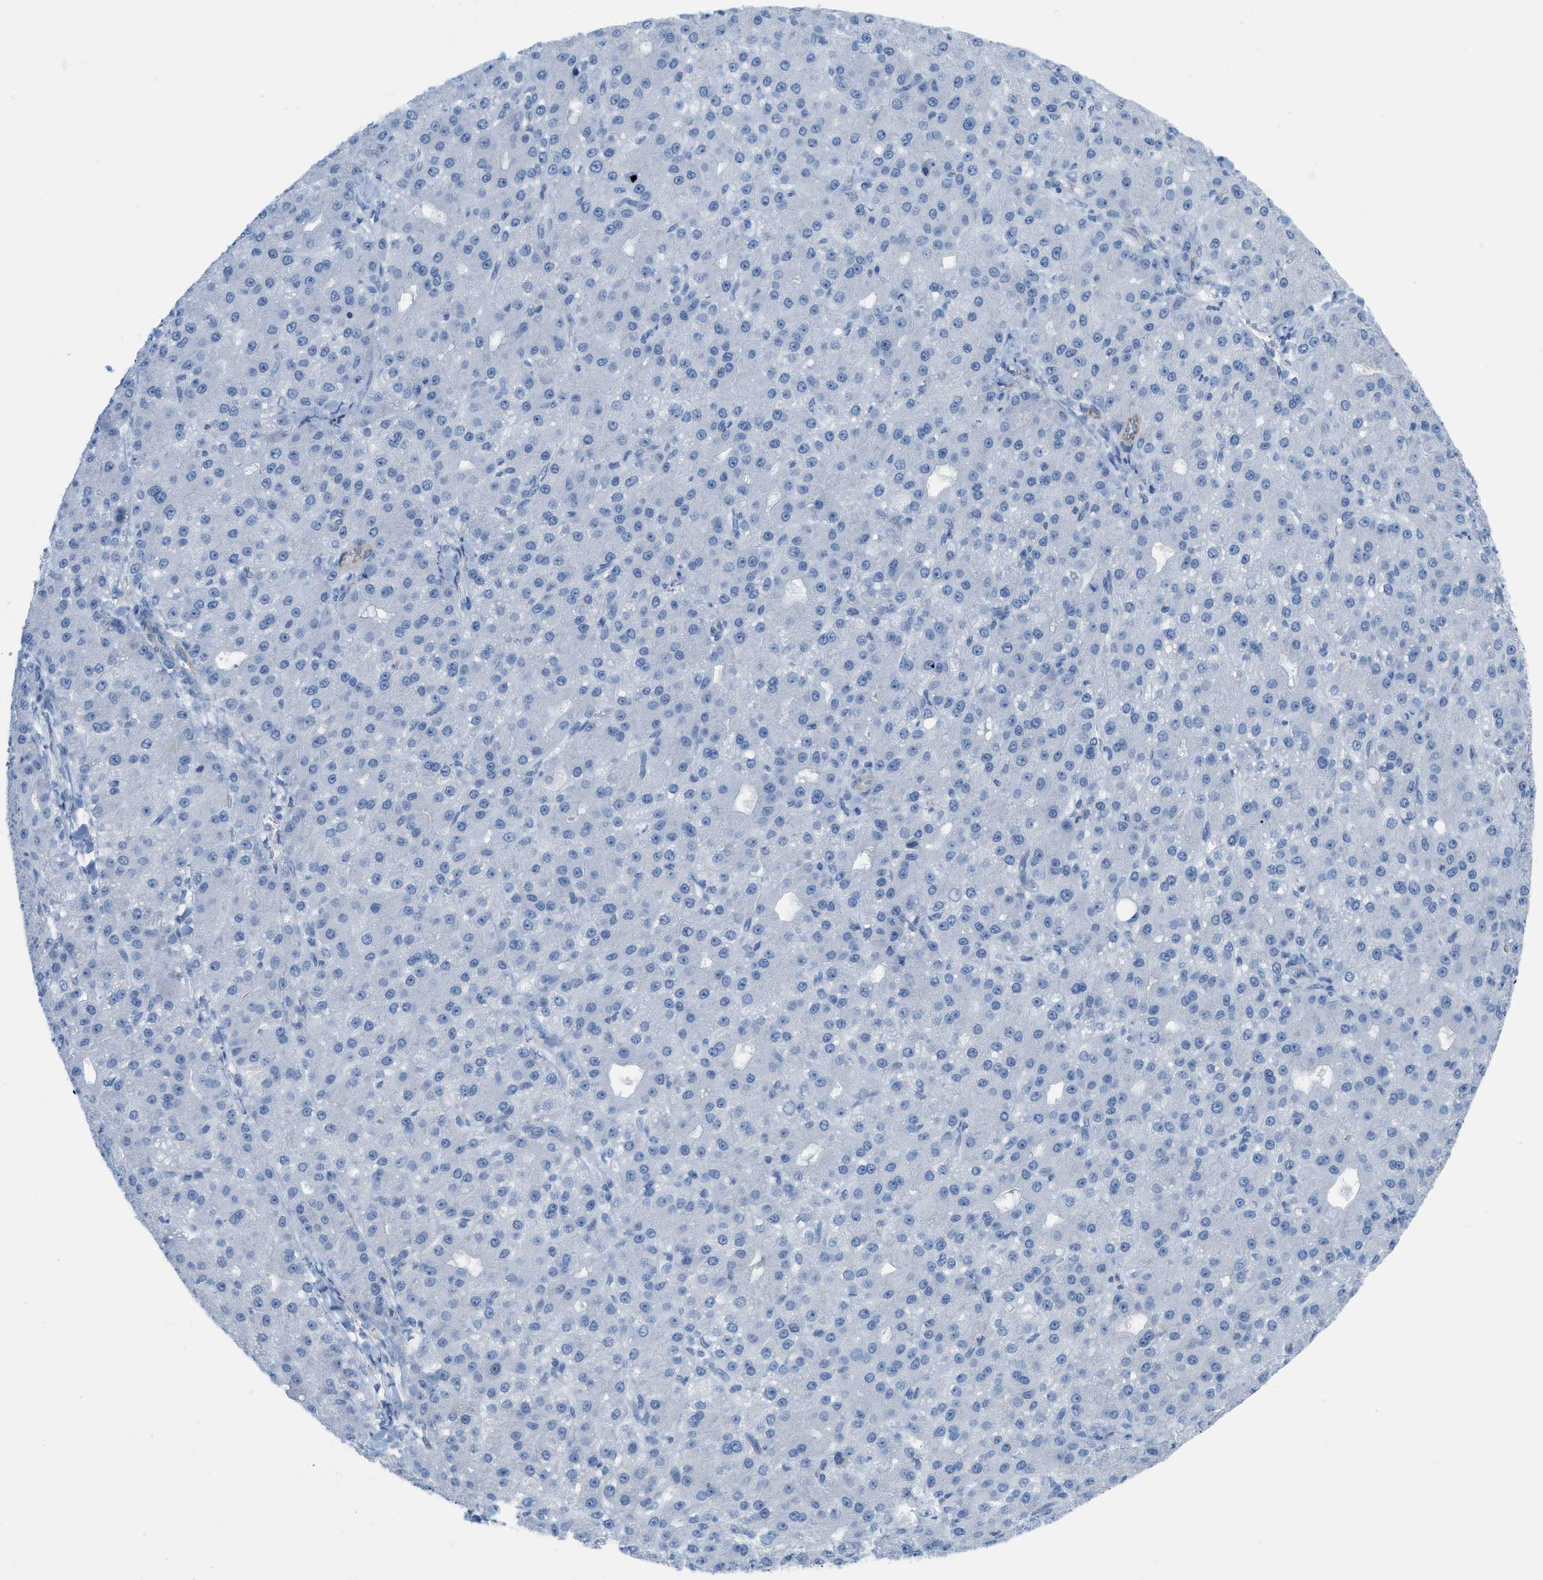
{"staining": {"intensity": "negative", "quantity": "none", "location": "none"}, "tissue": "liver cancer", "cell_type": "Tumor cells", "image_type": "cancer", "snomed": [{"axis": "morphology", "description": "Carcinoma, Hepatocellular, NOS"}, {"axis": "topography", "description": "Liver"}], "caption": "The histopathology image demonstrates no significant expression in tumor cells of liver hepatocellular carcinoma.", "gene": "SLC12A1", "patient": {"sex": "male", "age": 67}}